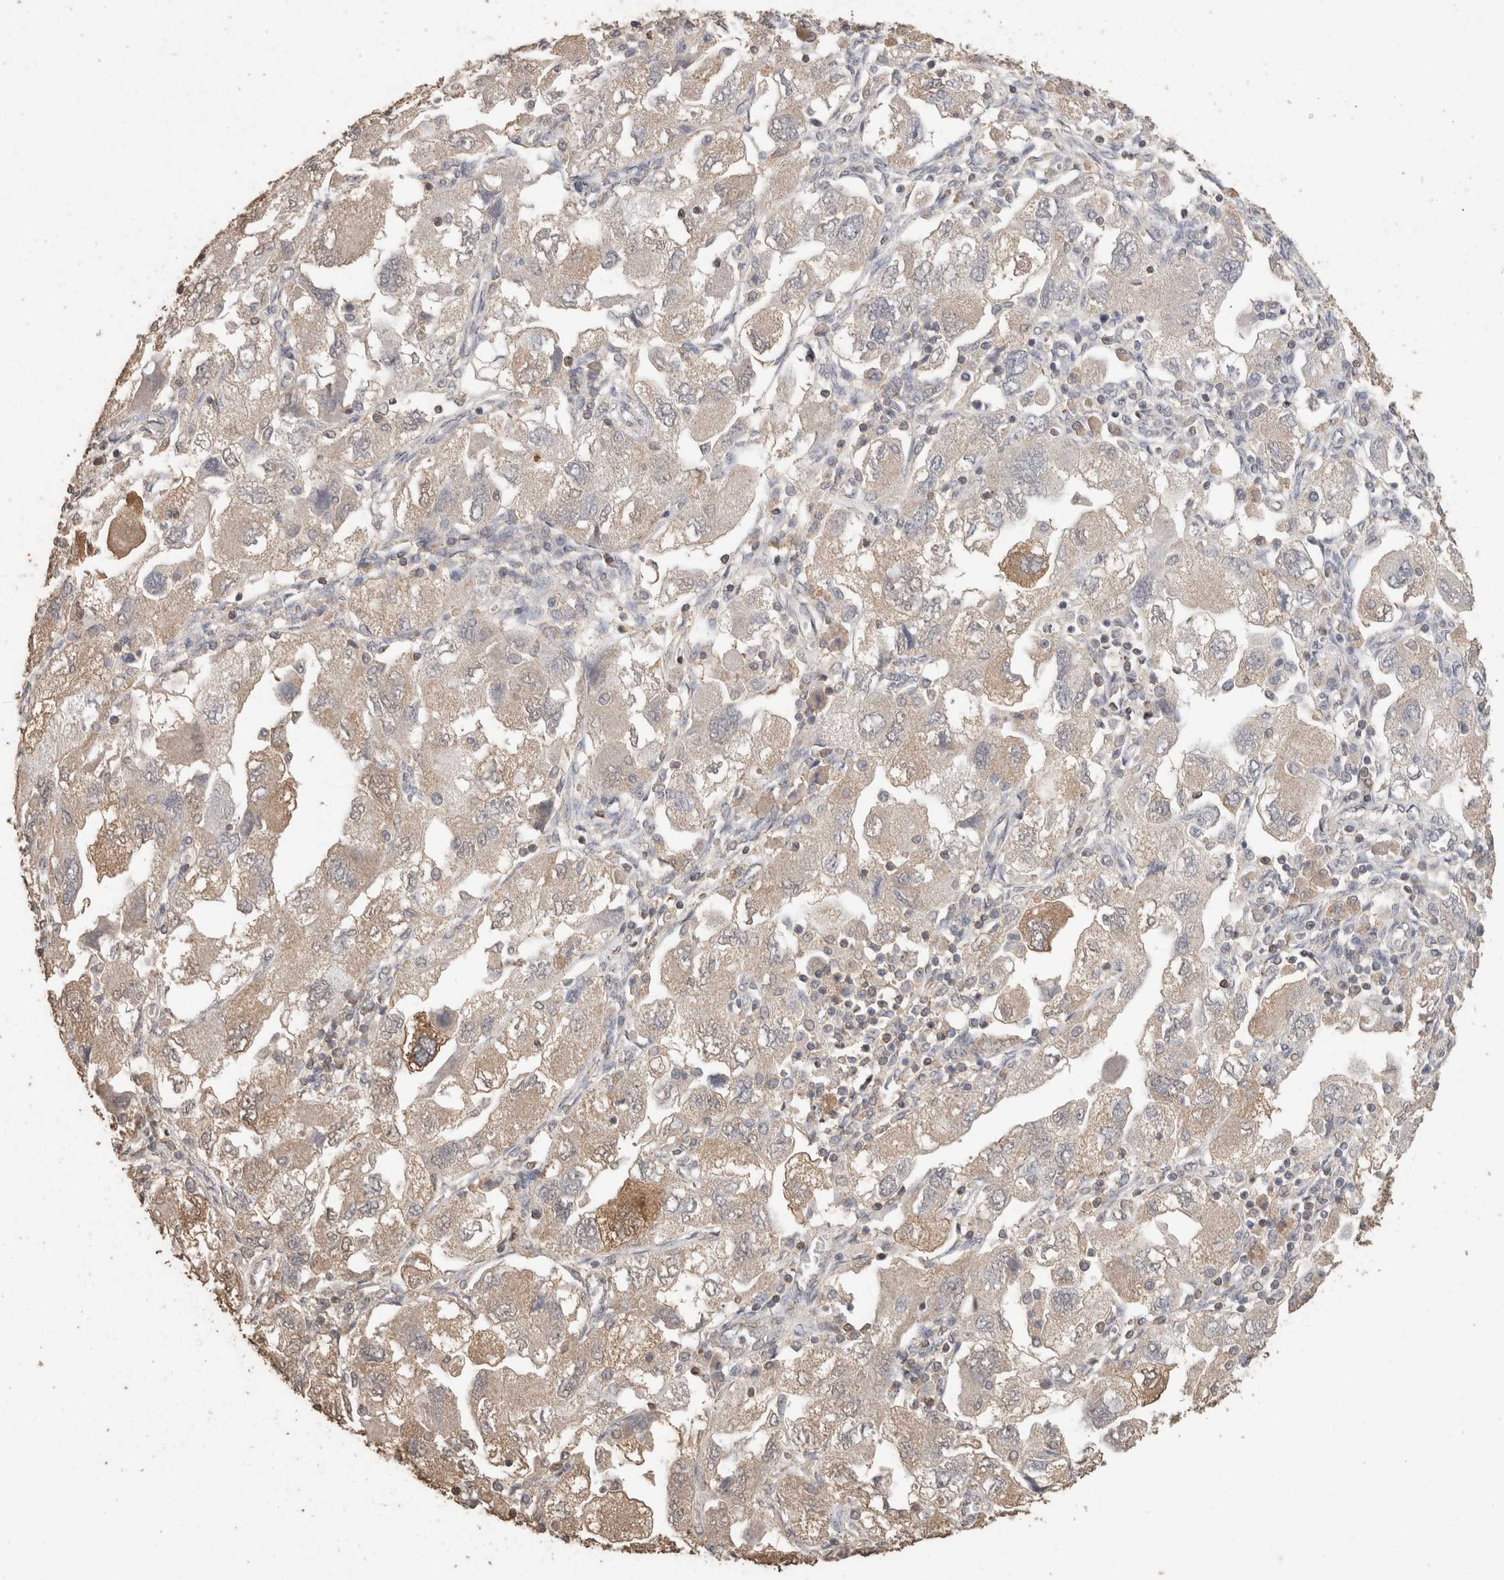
{"staining": {"intensity": "weak", "quantity": "<25%", "location": "cytoplasmic/membranous"}, "tissue": "ovarian cancer", "cell_type": "Tumor cells", "image_type": "cancer", "snomed": [{"axis": "morphology", "description": "Carcinoma, NOS"}, {"axis": "morphology", "description": "Cystadenocarcinoma, serous, NOS"}, {"axis": "topography", "description": "Ovary"}], "caption": "Immunohistochemical staining of ovarian carcinoma exhibits no significant positivity in tumor cells. (DAB immunohistochemistry (IHC), high magnification).", "gene": "CX3CL1", "patient": {"sex": "female", "age": 69}}